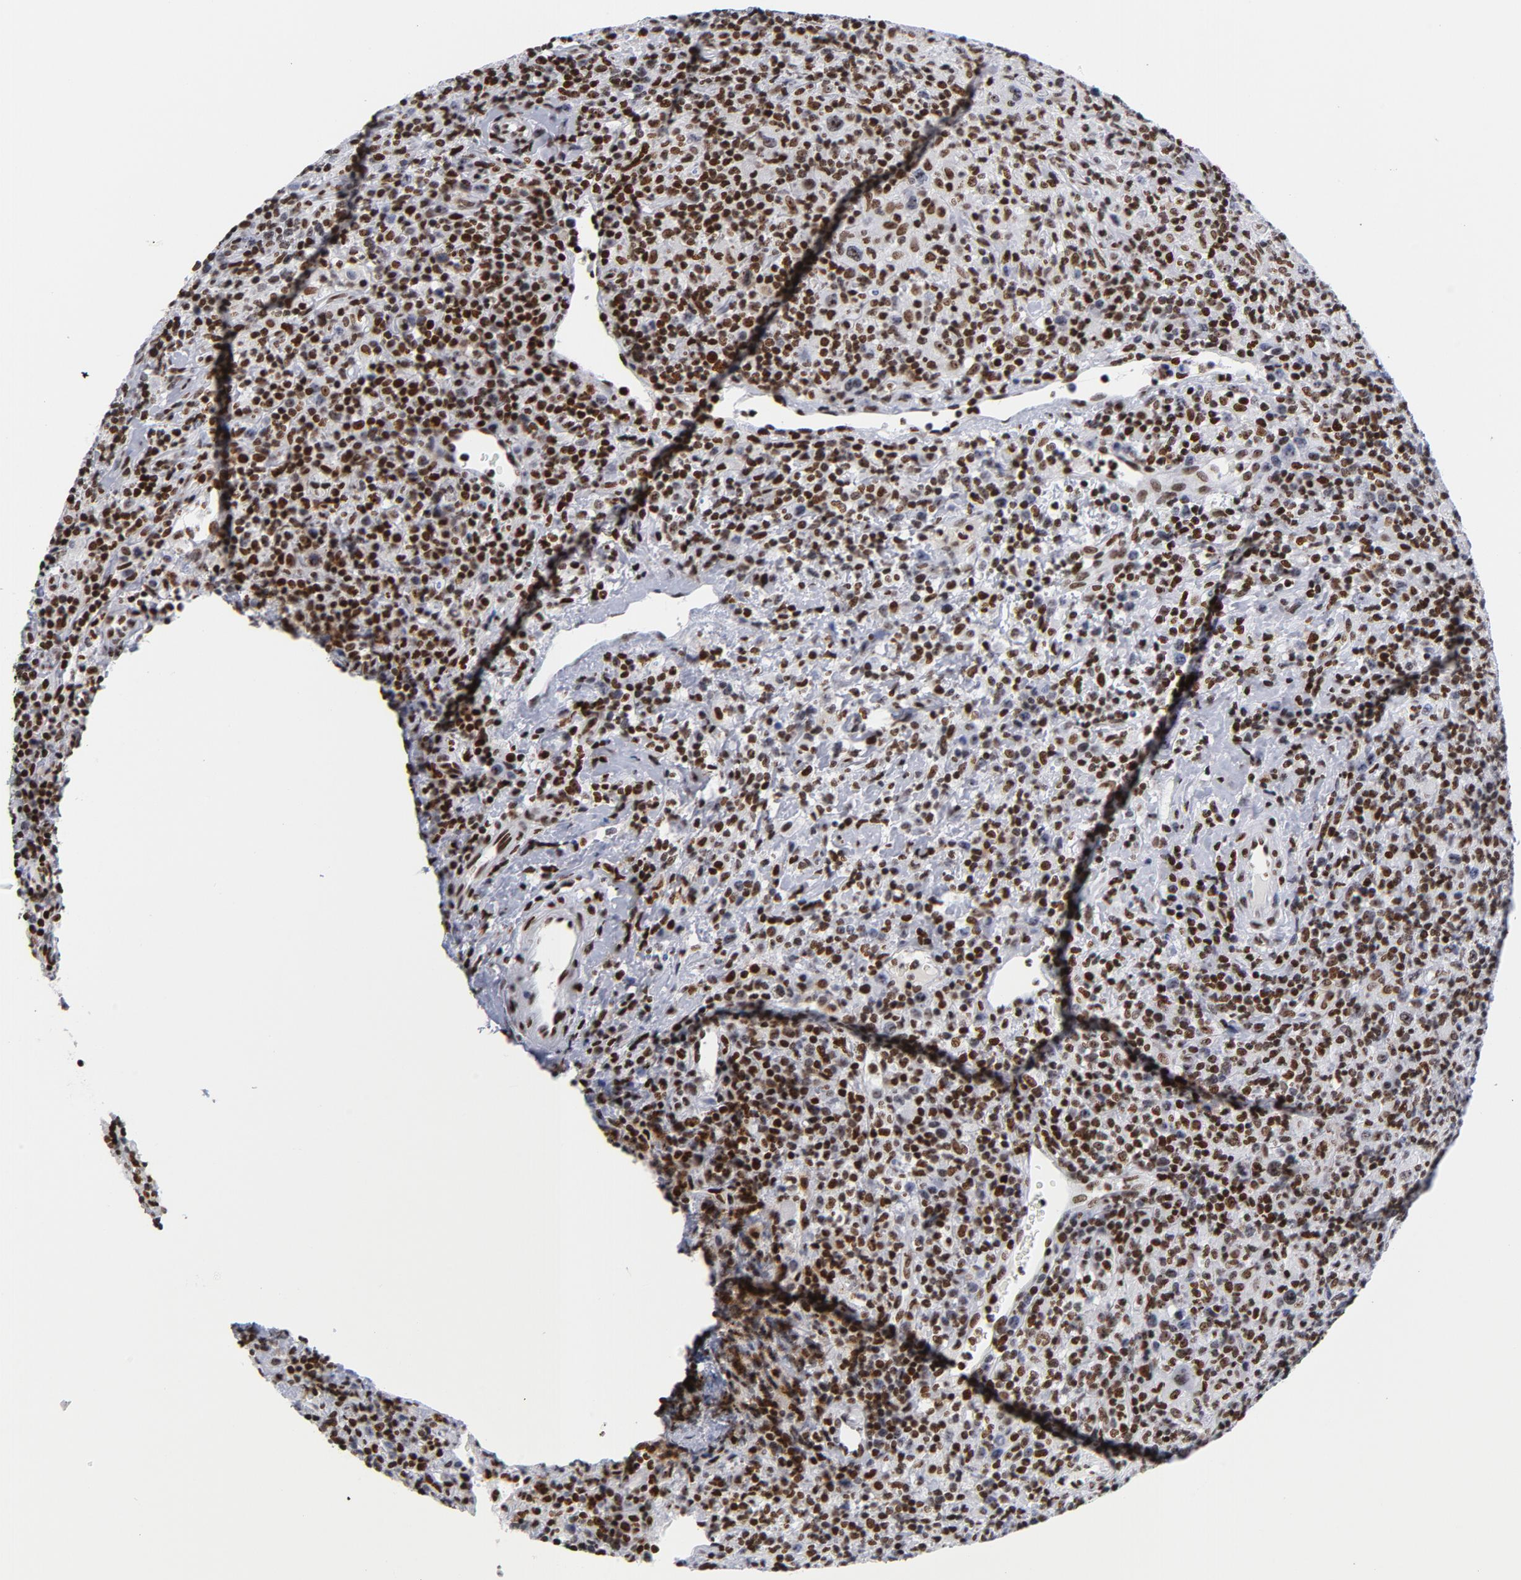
{"staining": {"intensity": "moderate", "quantity": ">75%", "location": "nuclear"}, "tissue": "lymphoma", "cell_type": "Tumor cells", "image_type": "cancer", "snomed": [{"axis": "morphology", "description": "Hodgkin's disease, NOS"}, {"axis": "topography", "description": "Lymph node"}], "caption": "Human lymphoma stained with a protein marker exhibits moderate staining in tumor cells.", "gene": "TOP2B", "patient": {"sex": "male", "age": 65}}